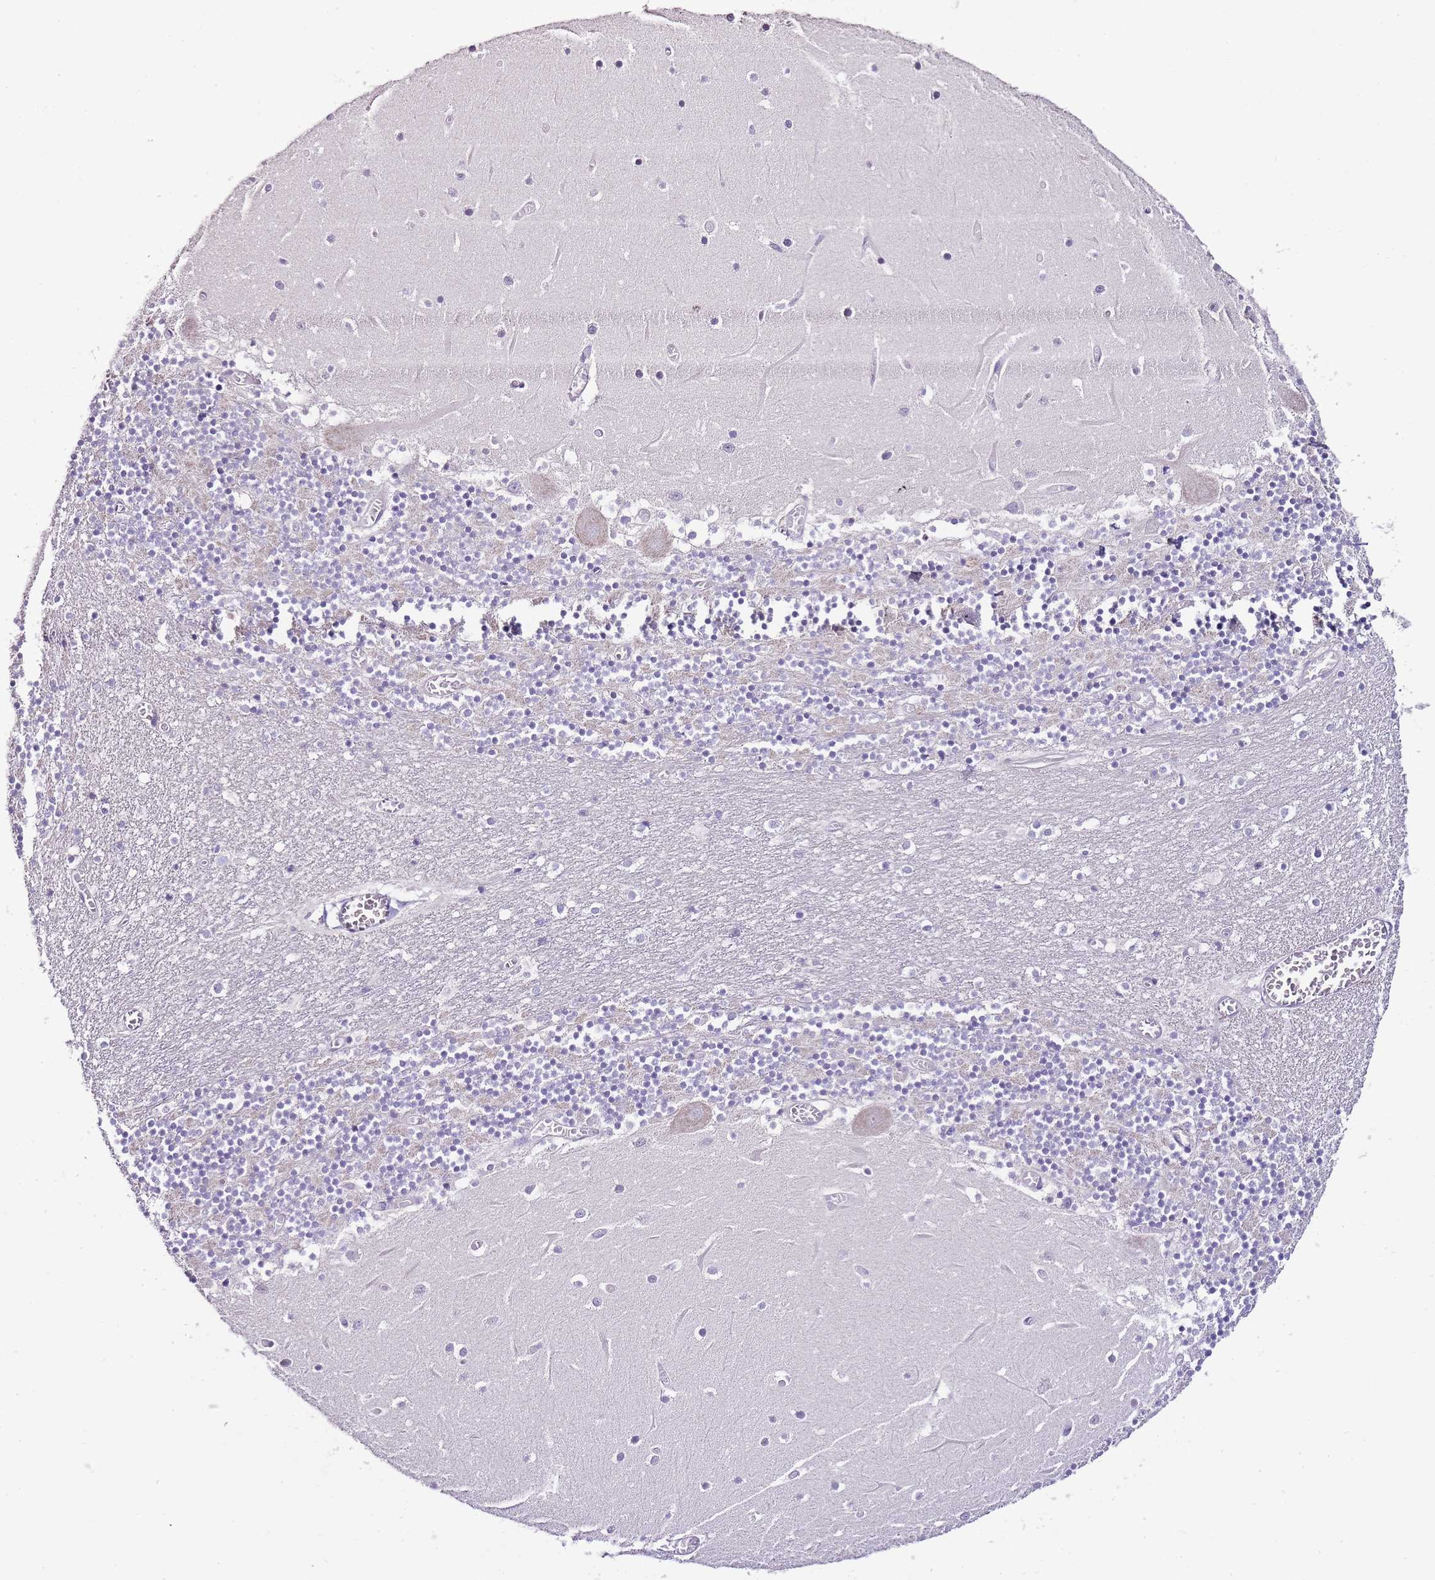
{"staining": {"intensity": "weak", "quantity": "25%-75%", "location": "cytoplasmic/membranous"}, "tissue": "cerebellum", "cell_type": "Cells in granular layer", "image_type": "normal", "snomed": [{"axis": "morphology", "description": "Normal tissue, NOS"}, {"axis": "topography", "description": "Cerebellum"}], "caption": "High-power microscopy captured an immunohistochemistry photomicrograph of unremarkable cerebellum, revealing weak cytoplasmic/membranous staining in approximately 25%-75% of cells in granular layer.", "gene": "ZBP1", "patient": {"sex": "female", "age": 28}}